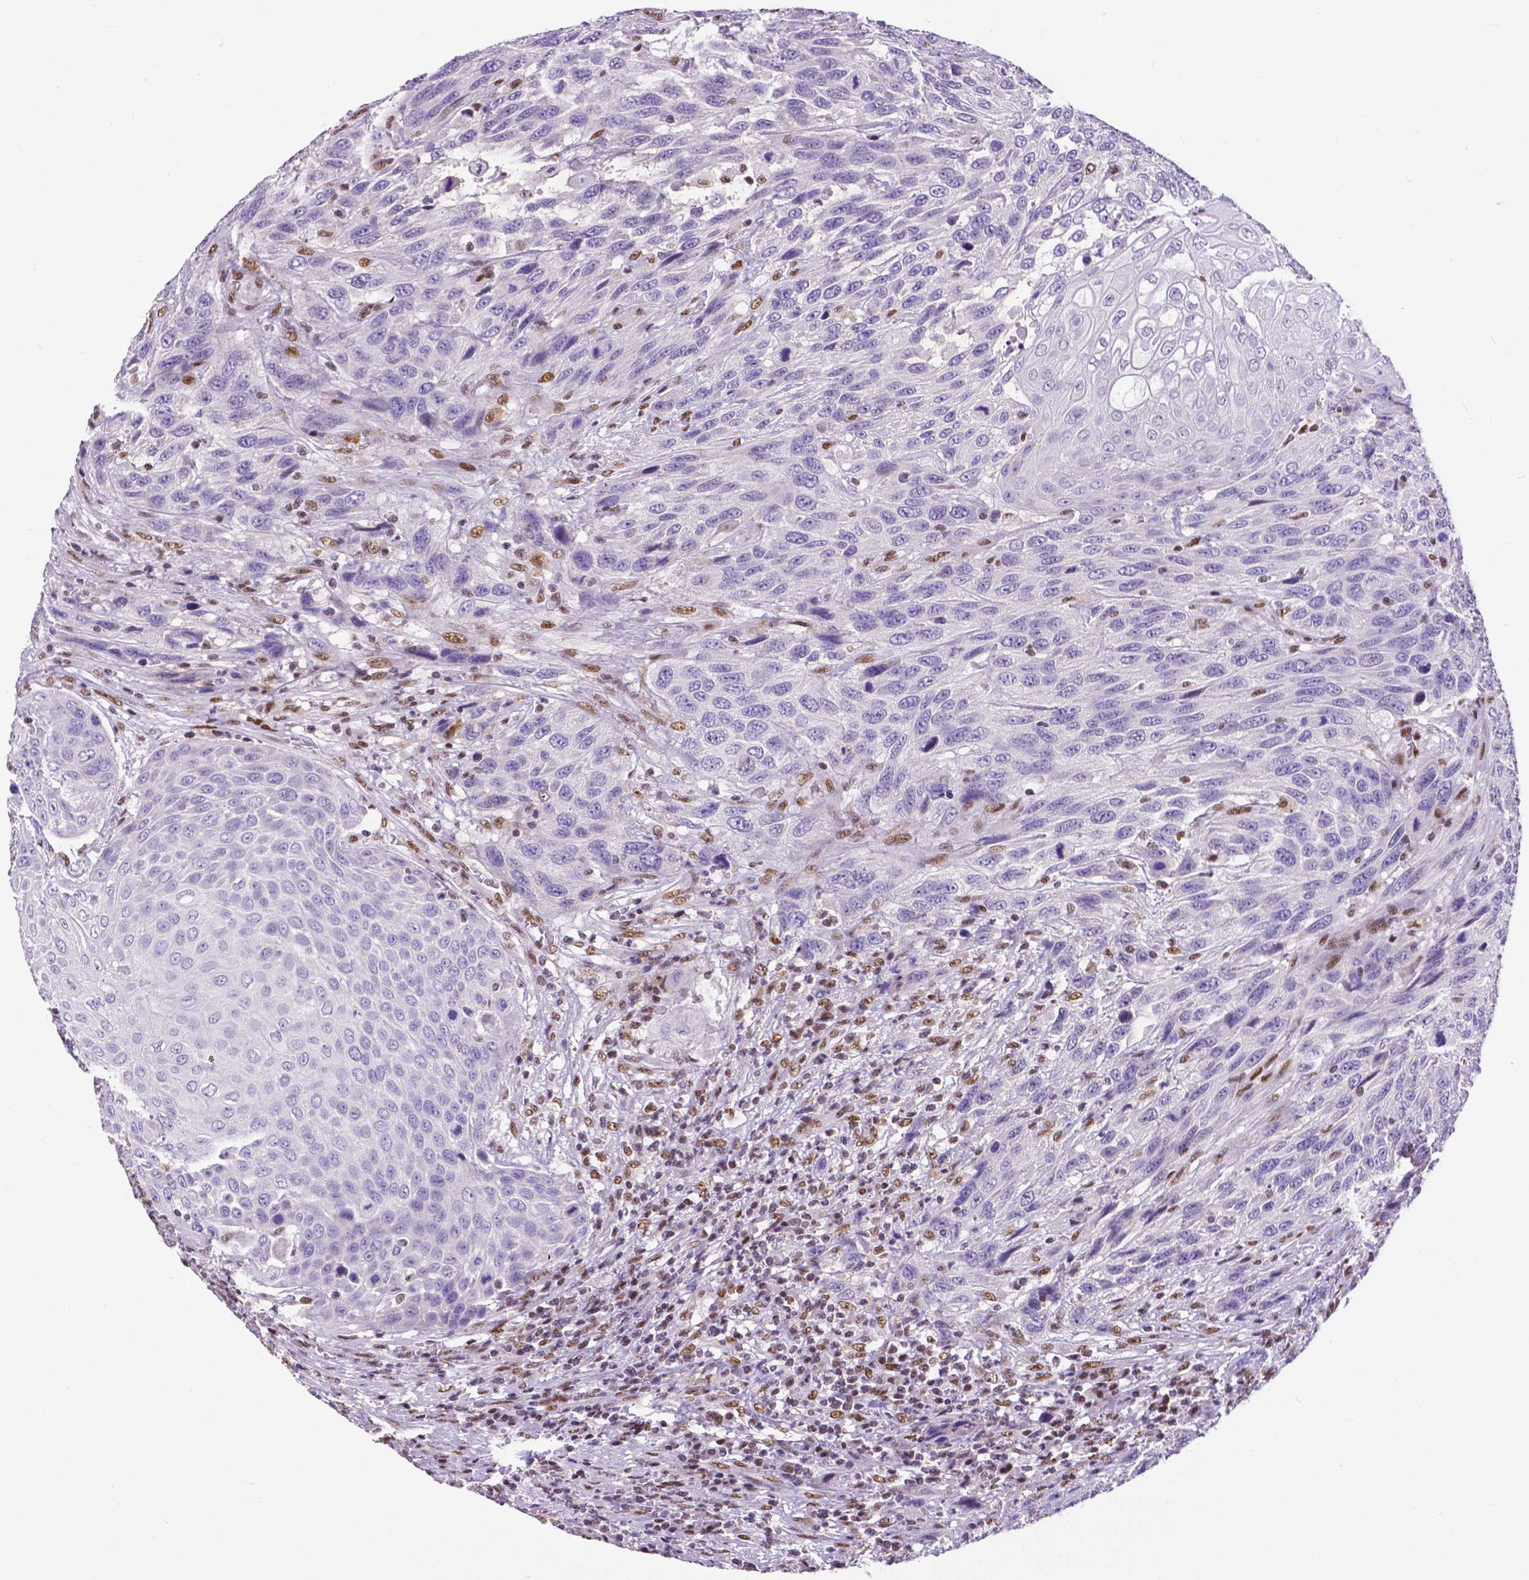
{"staining": {"intensity": "moderate", "quantity": "25%-75%", "location": "nuclear"}, "tissue": "urothelial cancer", "cell_type": "Tumor cells", "image_type": "cancer", "snomed": [{"axis": "morphology", "description": "Urothelial carcinoma, High grade"}, {"axis": "topography", "description": "Urinary bladder"}], "caption": "There is medium levels of moderate nuclear positivity in tumor cells of urothelial carcinoma (high-grade), as demonstrated by immunohistochemical staining (brown color).", "gene": "ATRX", "patient": {"sex": "female", "age": 70}}